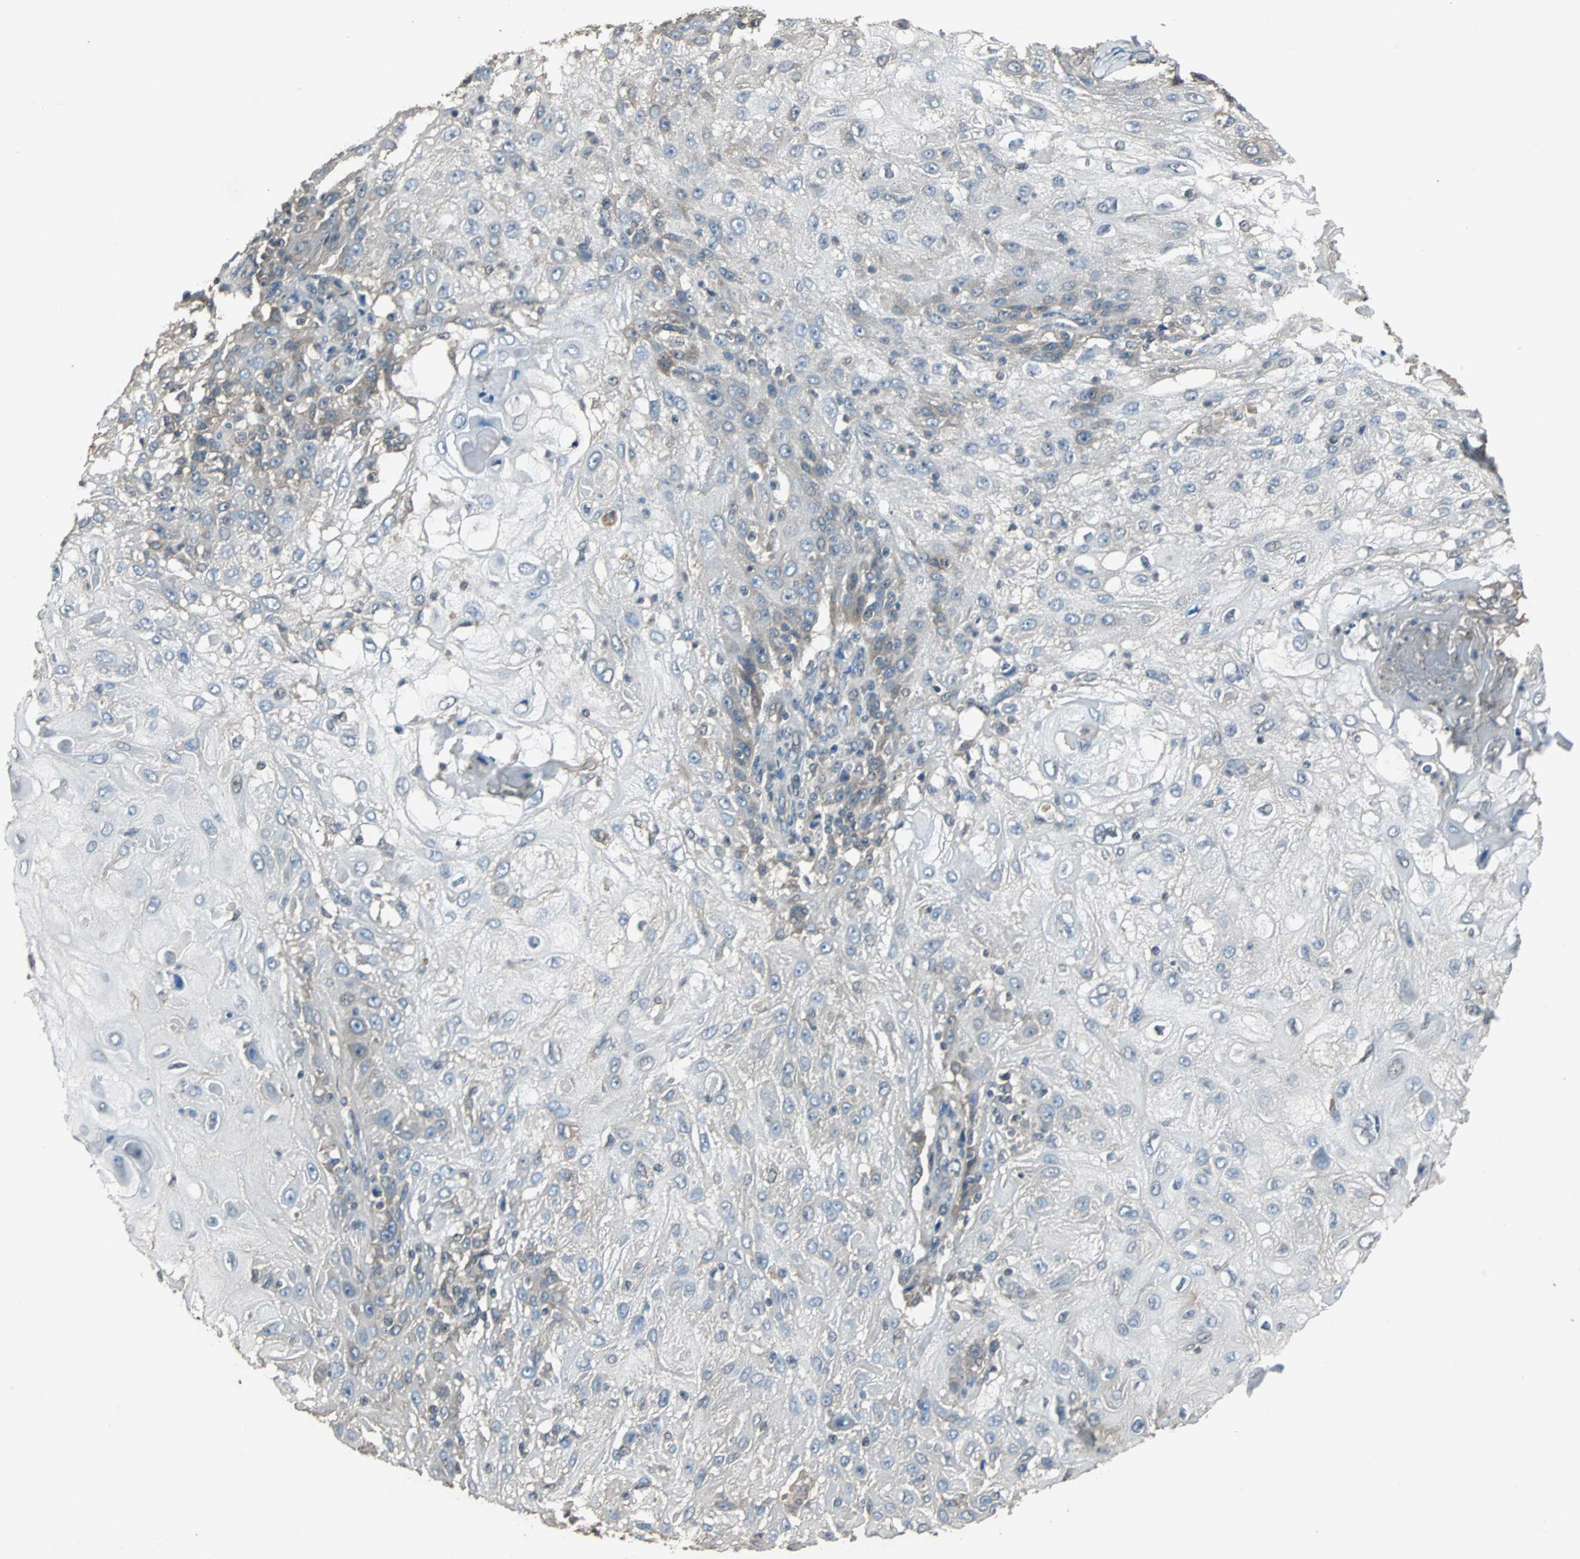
{"staining": {"intensity": "moderate", "quantity": "<25%", "location": "cytoplasmic/membranous"}, "tissue": "skin cancer", "cell_type": "Tumor cells", "image_type": "cancer", "snomed": [{"axis": "morphology", "description": "Normal tissue, NOS"}, {"axis": "morphology", "description": "Squamous cell carcinoma, NOS"}, {"axis": "topography", "description": "Skin"}], "caption": "DAB (3,3'-diaminobenzidine) immunohistochemical staining of squamous cell carcinoma (skin) displays moderate cytoplasmic/membranous protein positivity in about <25% of tumor cells. The staining is performed using DAB (3,3'-diaminobenzidine) brown chromogen to label protein expression. The nuclei are counter-stained blue using hematoxylin.", "gene": "ABHD2", "patient": {"sex": "female", "age": 83}}